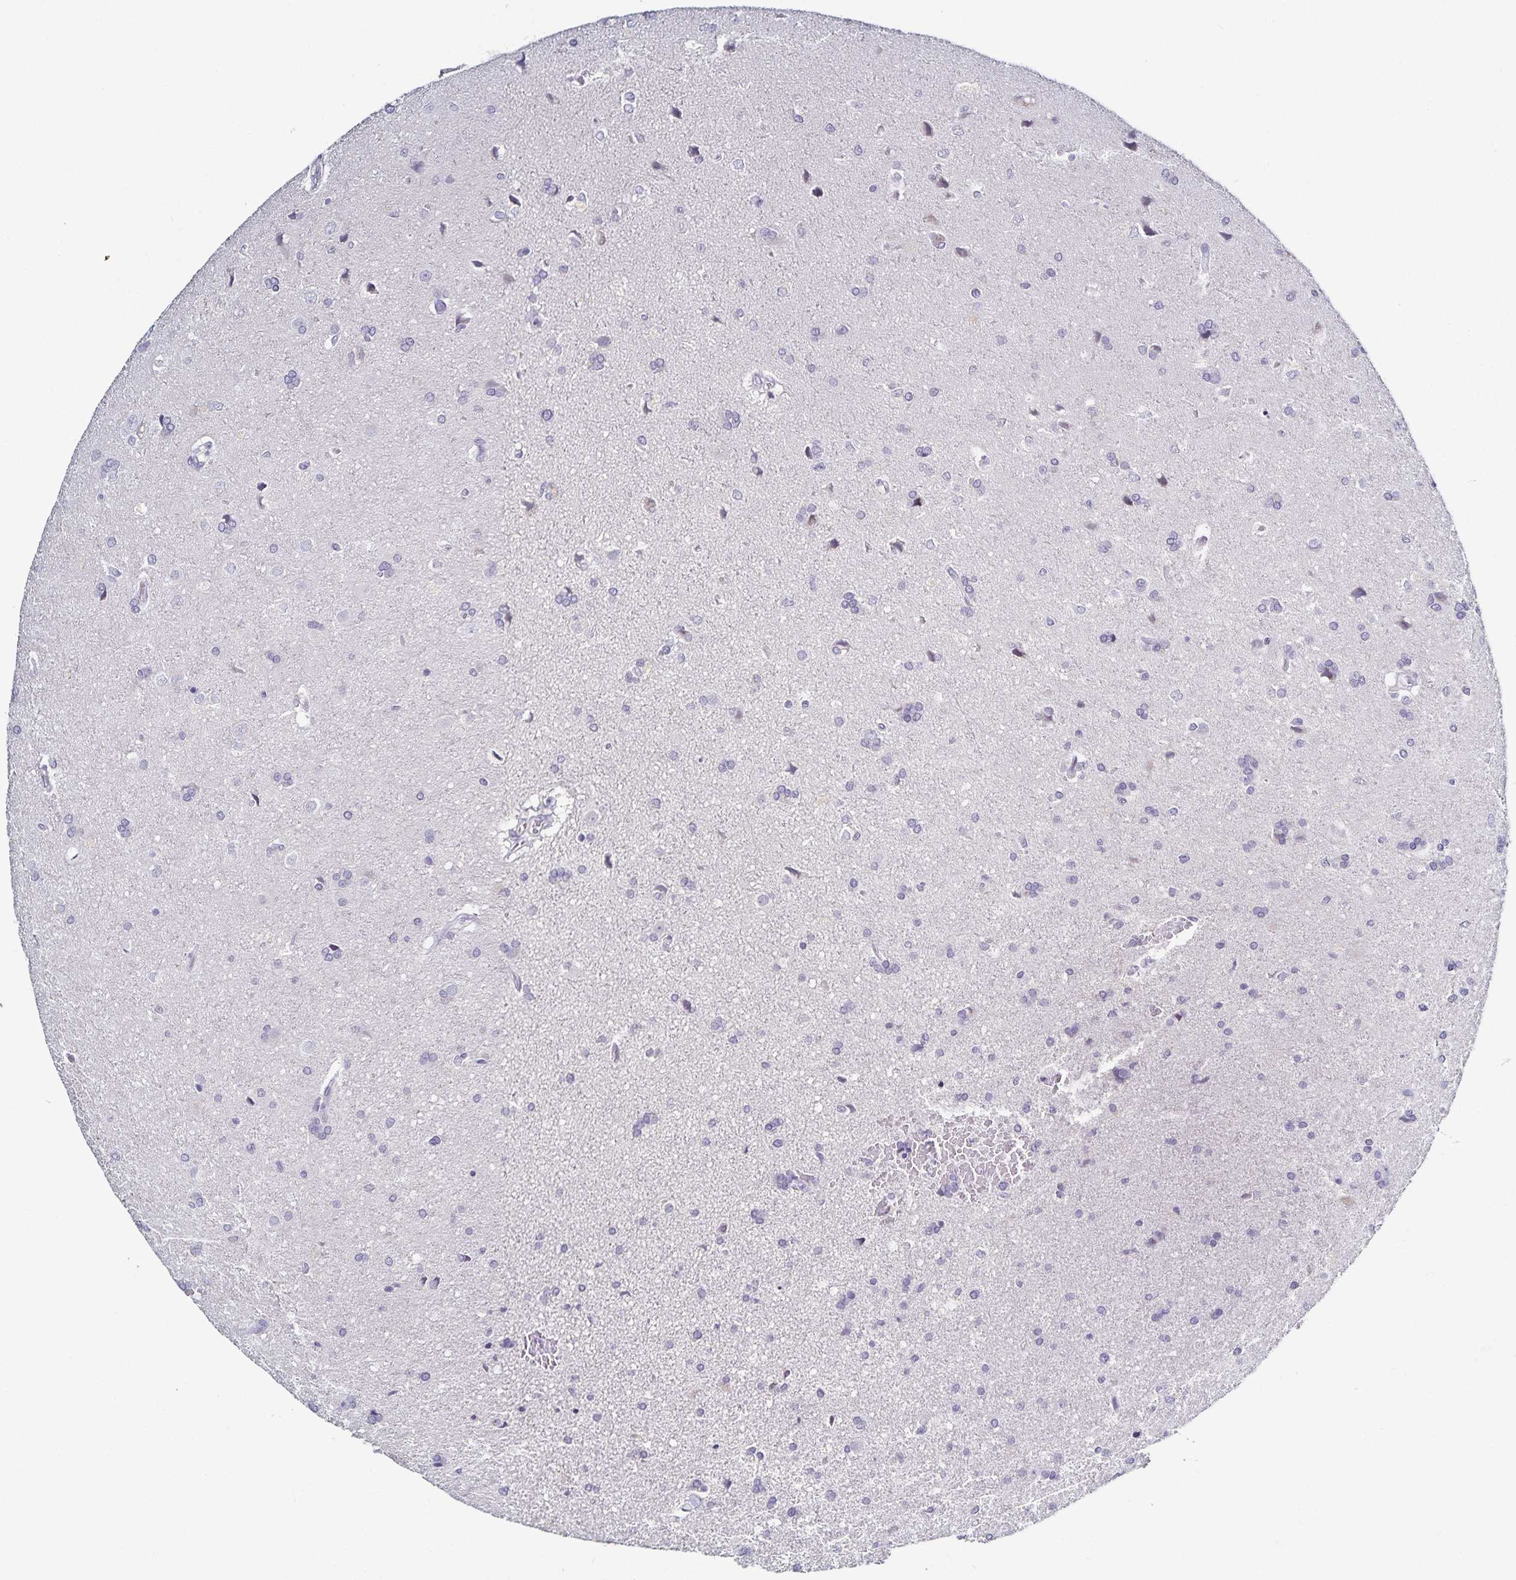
{"staining": {"intensity": "negative", "quantity": "none", "location": "none"}, "tissue": "glioma", "cell_type": "Tumor cells", "image_type": "cancer", "snomed": [{"axis": "morphology", "description": "Glioma, malignant, High grade"}, {"axis": "topography", "description": "Brain"}], "caption": "DAB immunohistochemical staining of human glioma exhibits no significant positivity in tumor cells.", "gene": "TTR", "patient": {"sex": "male", "age": 68}}